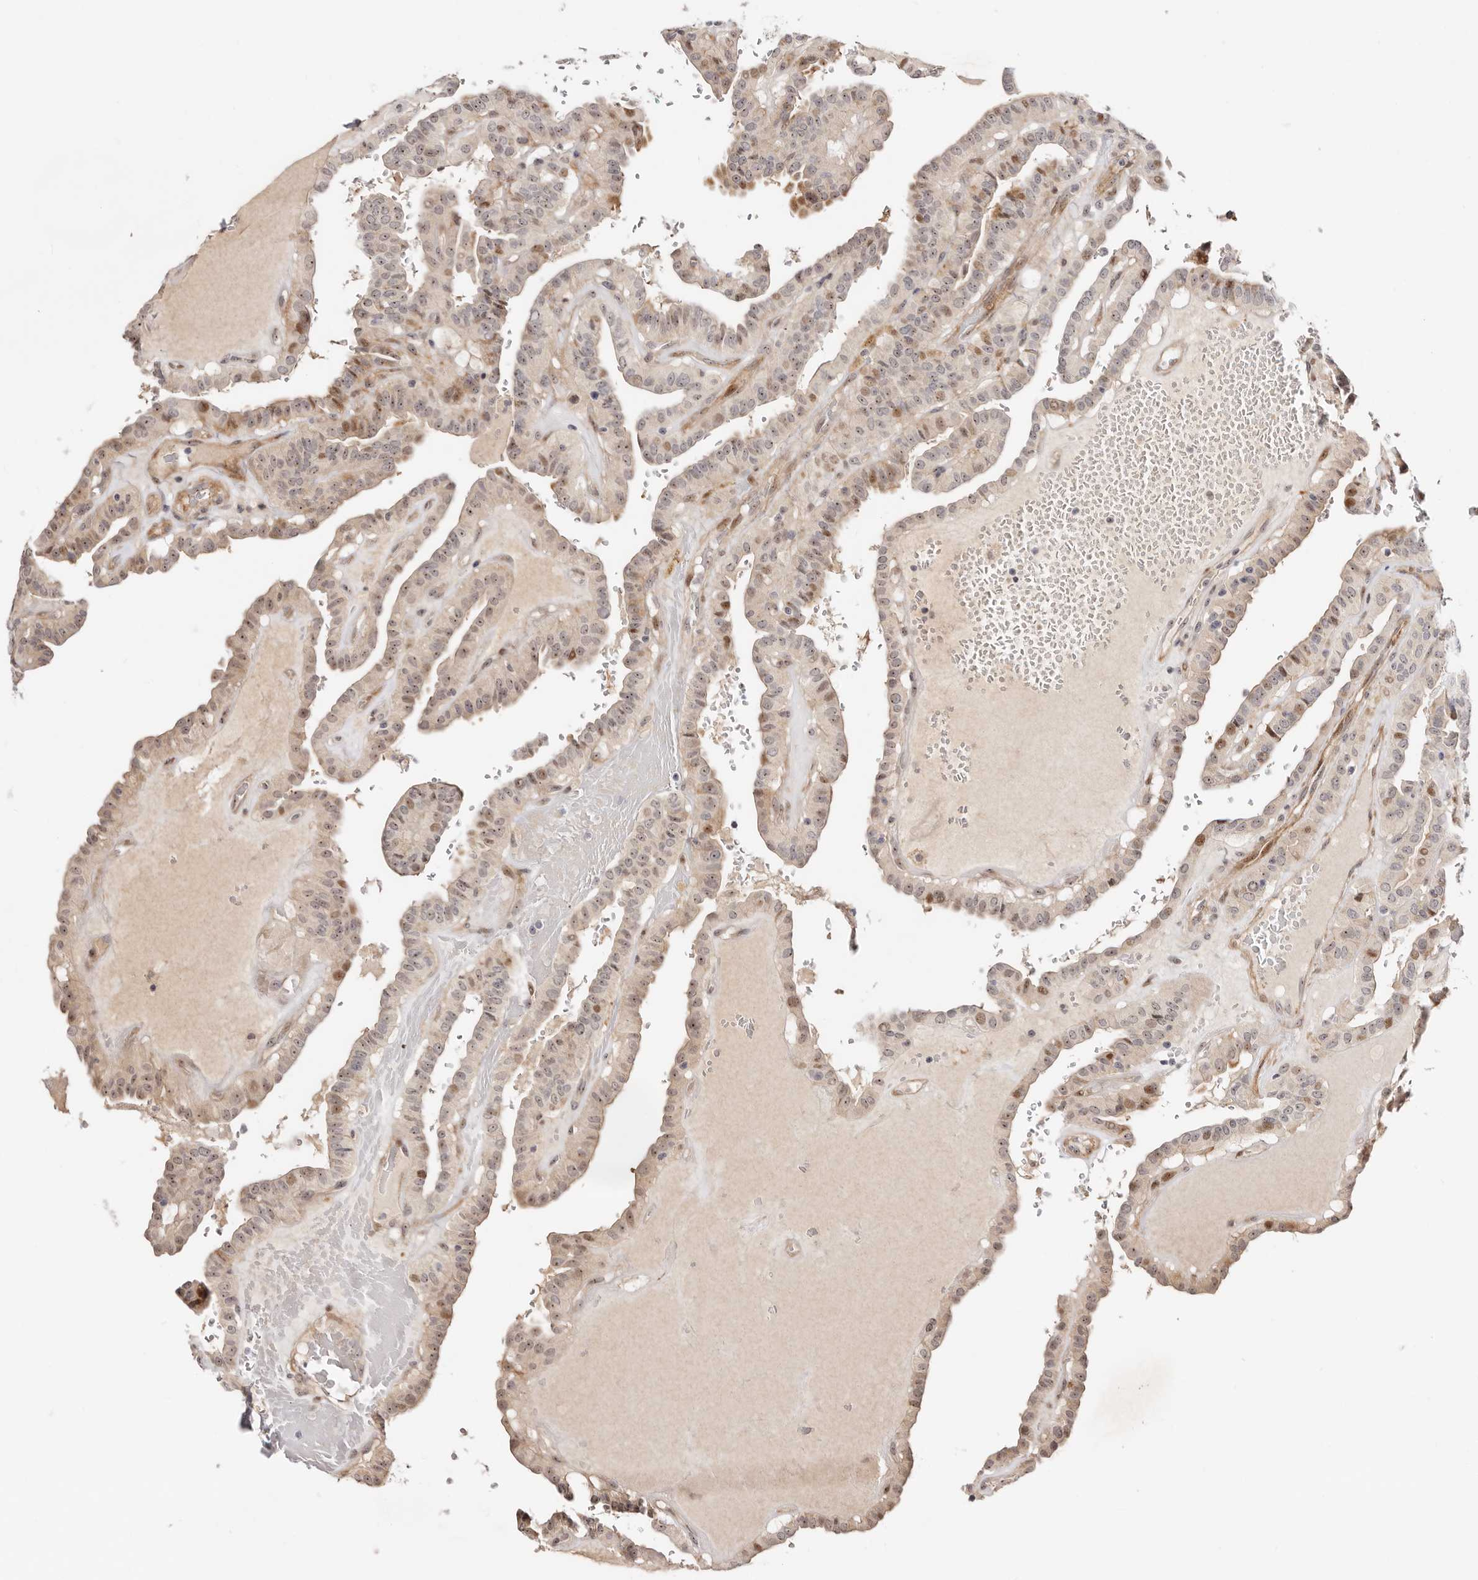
{"staining": {"intensity": "moderate", "quantity": "25%-75%", "location": "cytoplasmic/membranous,nuclear"}, "tissue": "thyroid cancer", "cell_type": "Tumor cells", "image_type": "cancer", "snomed": [{"axis": "morphology", "description": "Papillary adenocarcinoma, NOS"}, {"axis": "topography", "description": "Thyroid gland"}], "caption": "IHC of human thyroid papillary adenocarcinoma exhibits medium levels of moderate cytoplasmic/membranous and nuclear positivity in about 25%-75% of tumor cells. (DAB (3,3'-diaminobenzidine) IHC, brown staining for protein, blue staining for nuclei).", "gene": "ODF2L", "patient": {"sex": "male", "age": 77}}